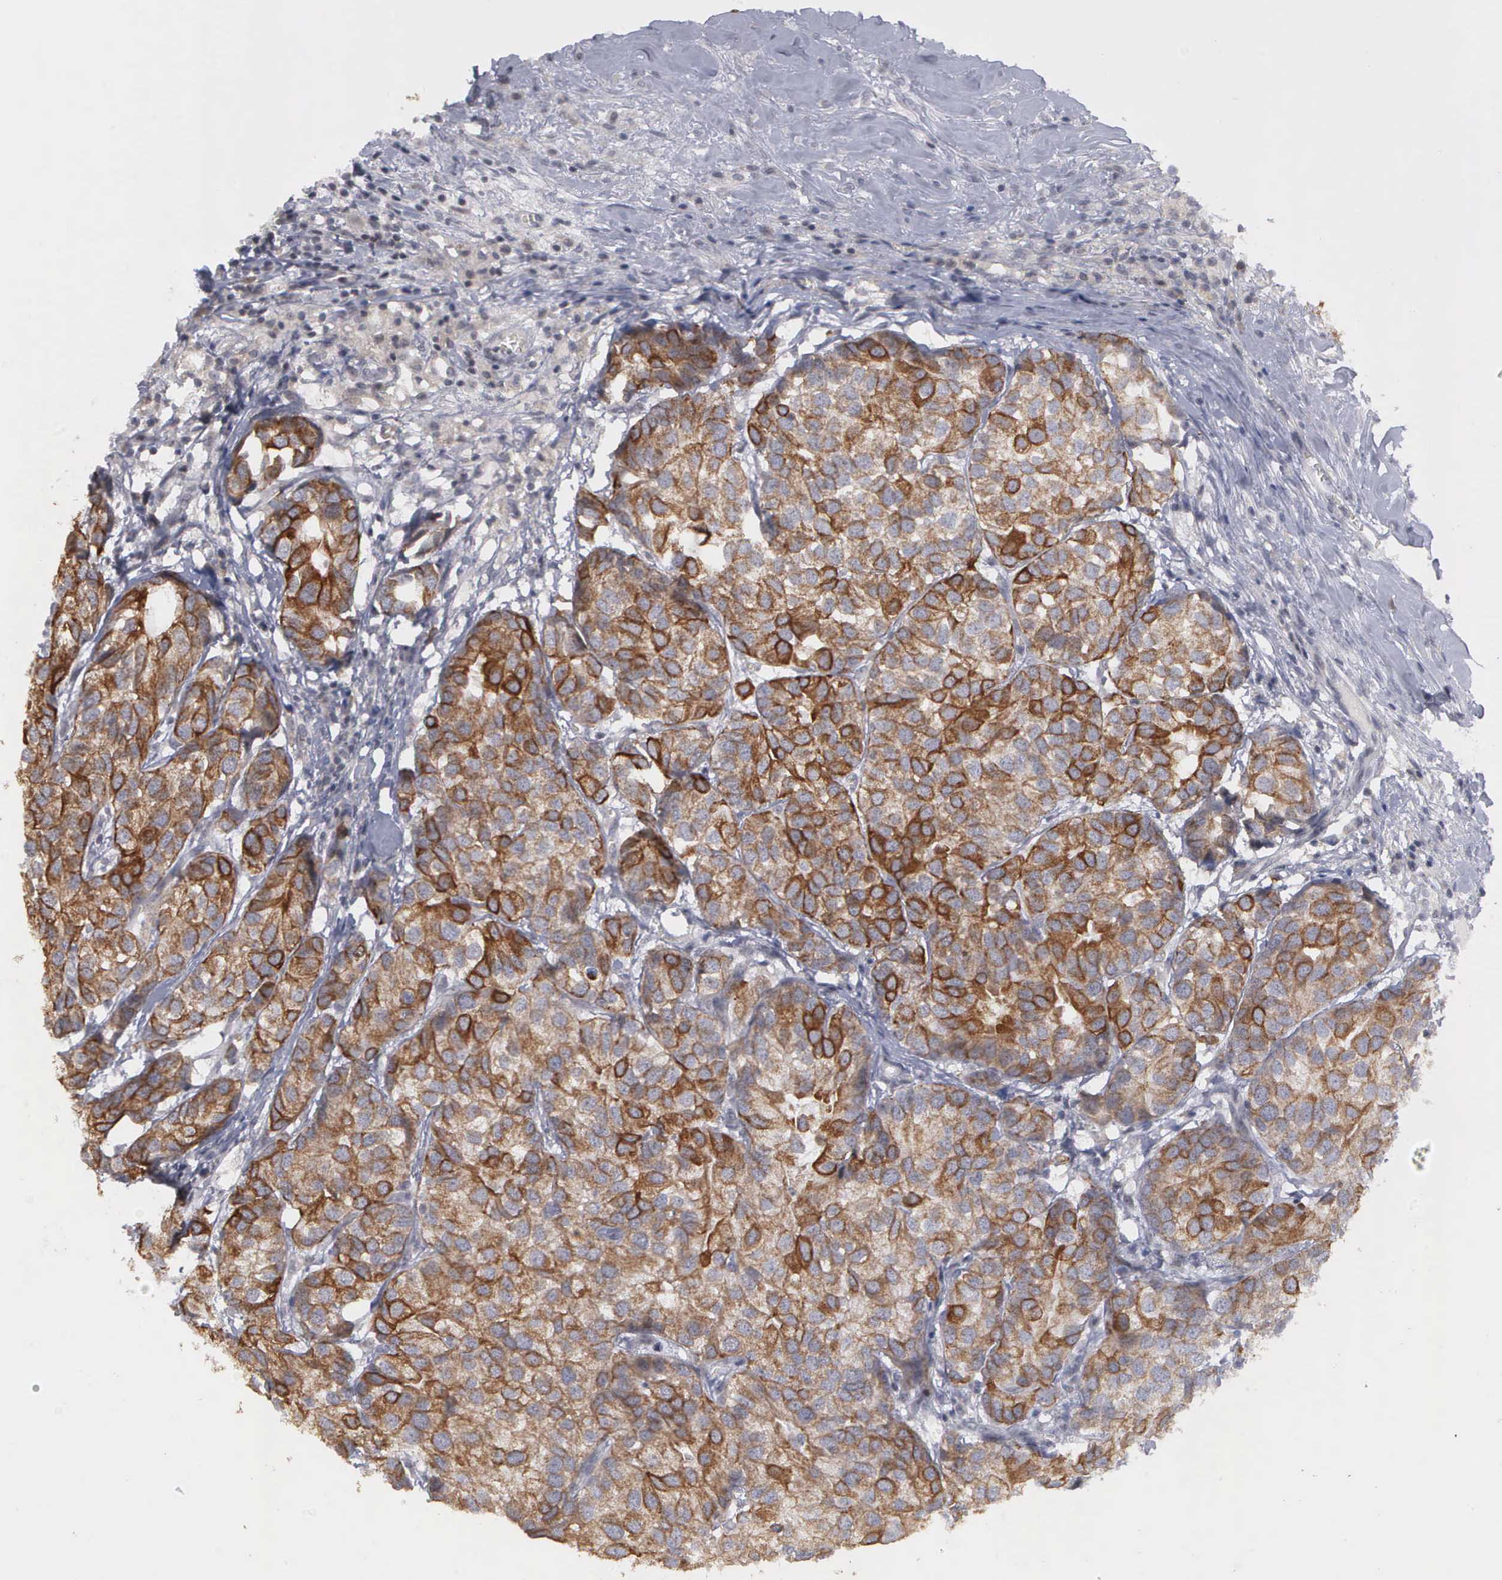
{"staining": {"intensity": "strong", "quantity": ">75%", "location": "cytoplasmic/membranous"}, "tissue": "breast cancer", "cell_type": "Tumor cells", "image_type": "cancer", "snomed": [{"axis": "morphology", "description": "Duct carcinoma"}, {"axis": "topography", "description": "Breast"}], "caption": "Approximately >75% of tumor cells in human breast infiltrating ductal carcinoma show strong cytoplasmic/membranous protein positivity as visualized by brown immunohistochemical staining.", "gene": "WDR89", "patient": {"sex": "female", "age": 68}}